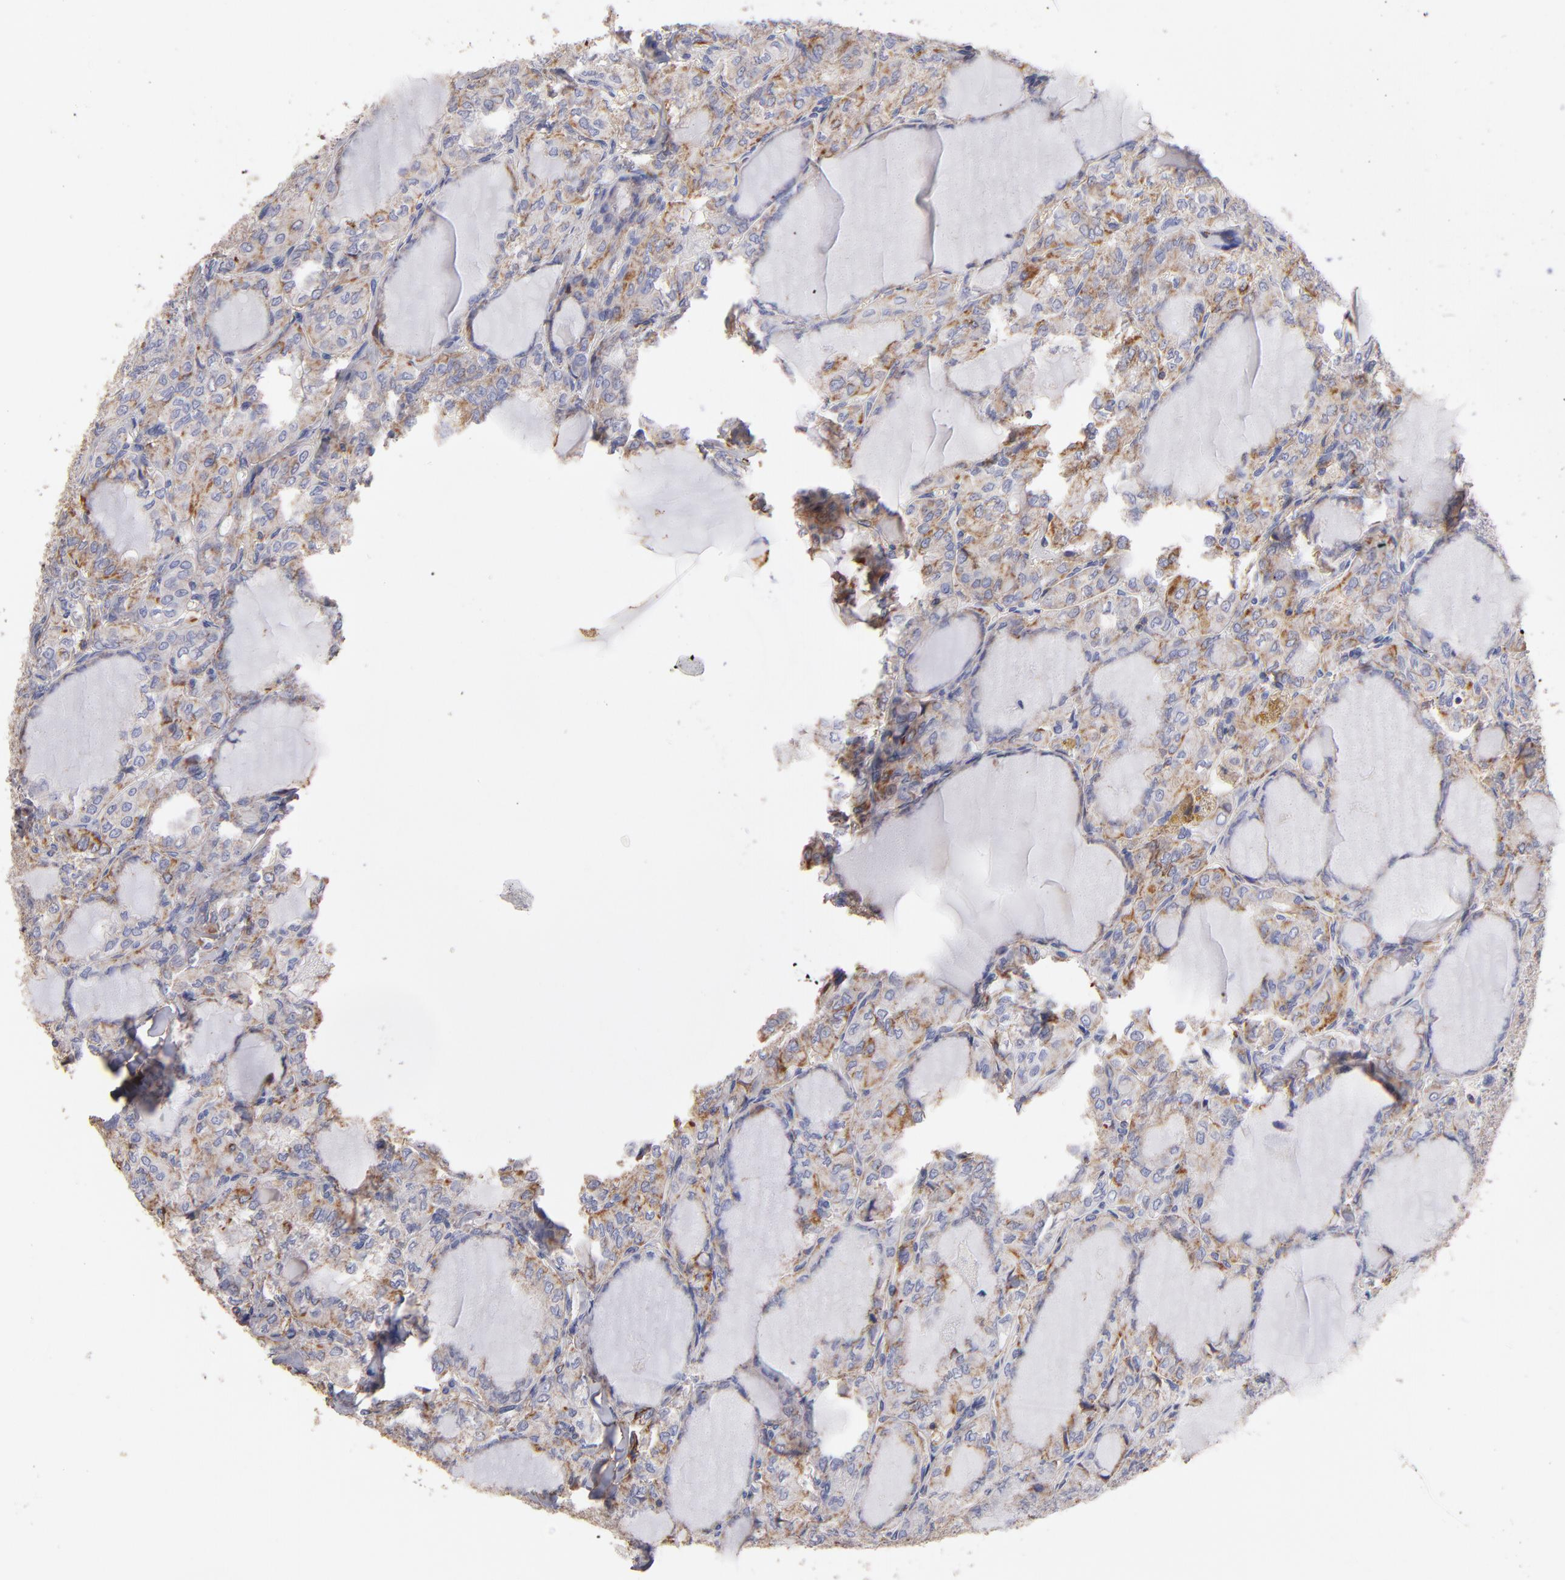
{"staining": {"intensity": "moderate", "quantity": "25%-75%", "location": "cytoplasmic/membranous"}, "tissue": "thyroid cancer", "cell_type": "Tumor cells", "image_type": "cancer", "snomed": [{"axis": "morphology", "description": "Papillary adenocarcinoma, NOS"}, {"axis": "topography", "description": "Thyroid gland"}], "caption": "IHC staining of thyroid papillary adenocarcinoma, which displays medium levels of moderate cytoplasmic/membranous expression in about 25%-75% of tumor cells indicating moderate cytoplasmic/membranous protein staining. The staining was performed using DAB (brown) for protein detection and nuclei were counterstained in hematoxylin (blue).", "gene": "ABCB1", "patient": {"sex": "male", "age": 20}}